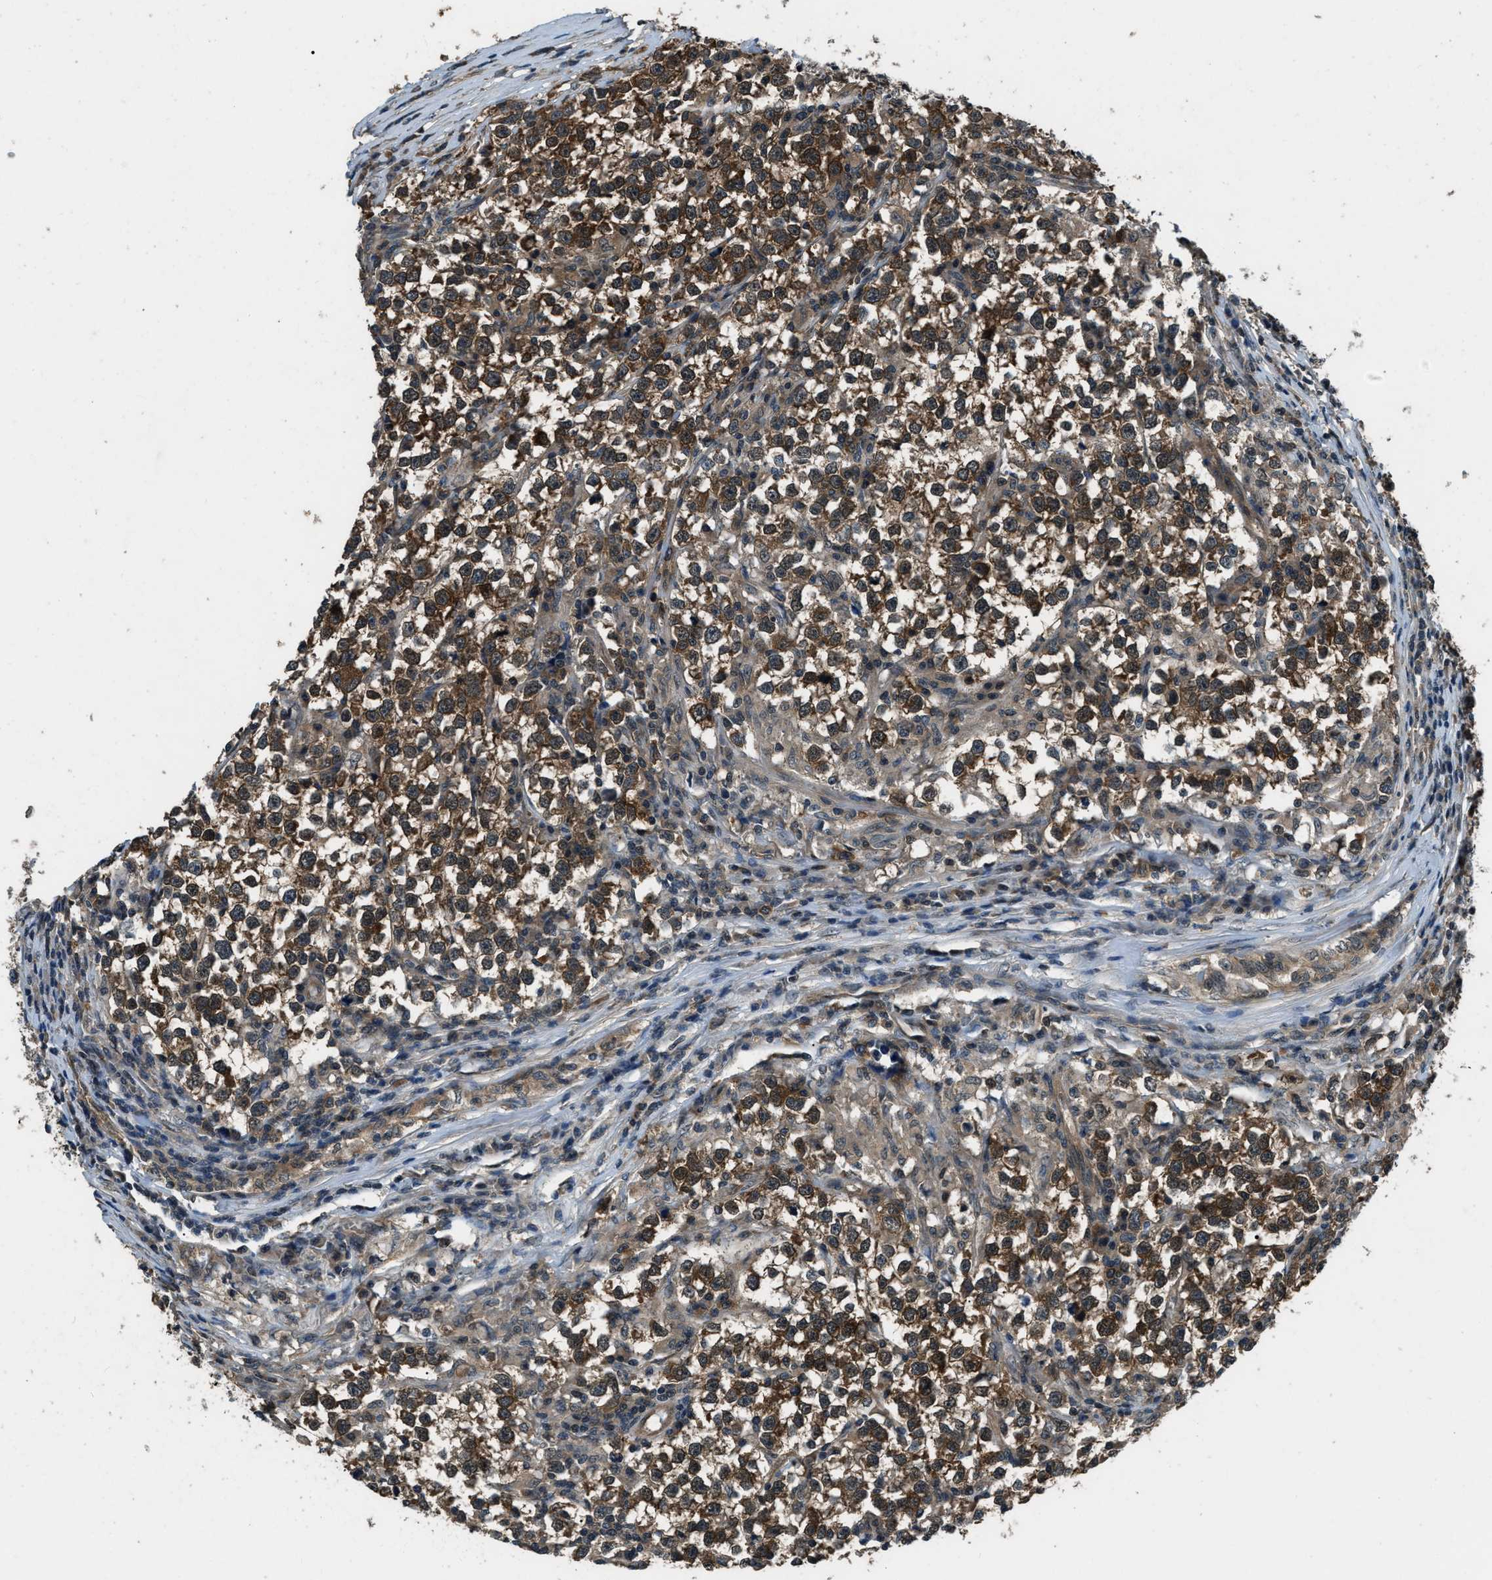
{"staining": {"intensity": "moderate", "quantity": ">75%", "location": "cytoplasmic/membranous"}, "tissue": "testis cancer", "cell_type": "Tumor cells", "image_type": "cancer", "snomed": [{"axis": "morphology", "description": "Normal tissue, NOS"}, {"axis": "morphology", "description": "Seminoma, NOS"}, {"axis": "topography", "description": "Testis"}], "caption": "Immunohistochemistry (IHC) of human testis seminoma reveals medium levels of moderate cytoplasmic/membranous positivity in about >75% of tumor cells.", "gene": "NUDCD3", "patient": {"sex": "male", "age": 43}}